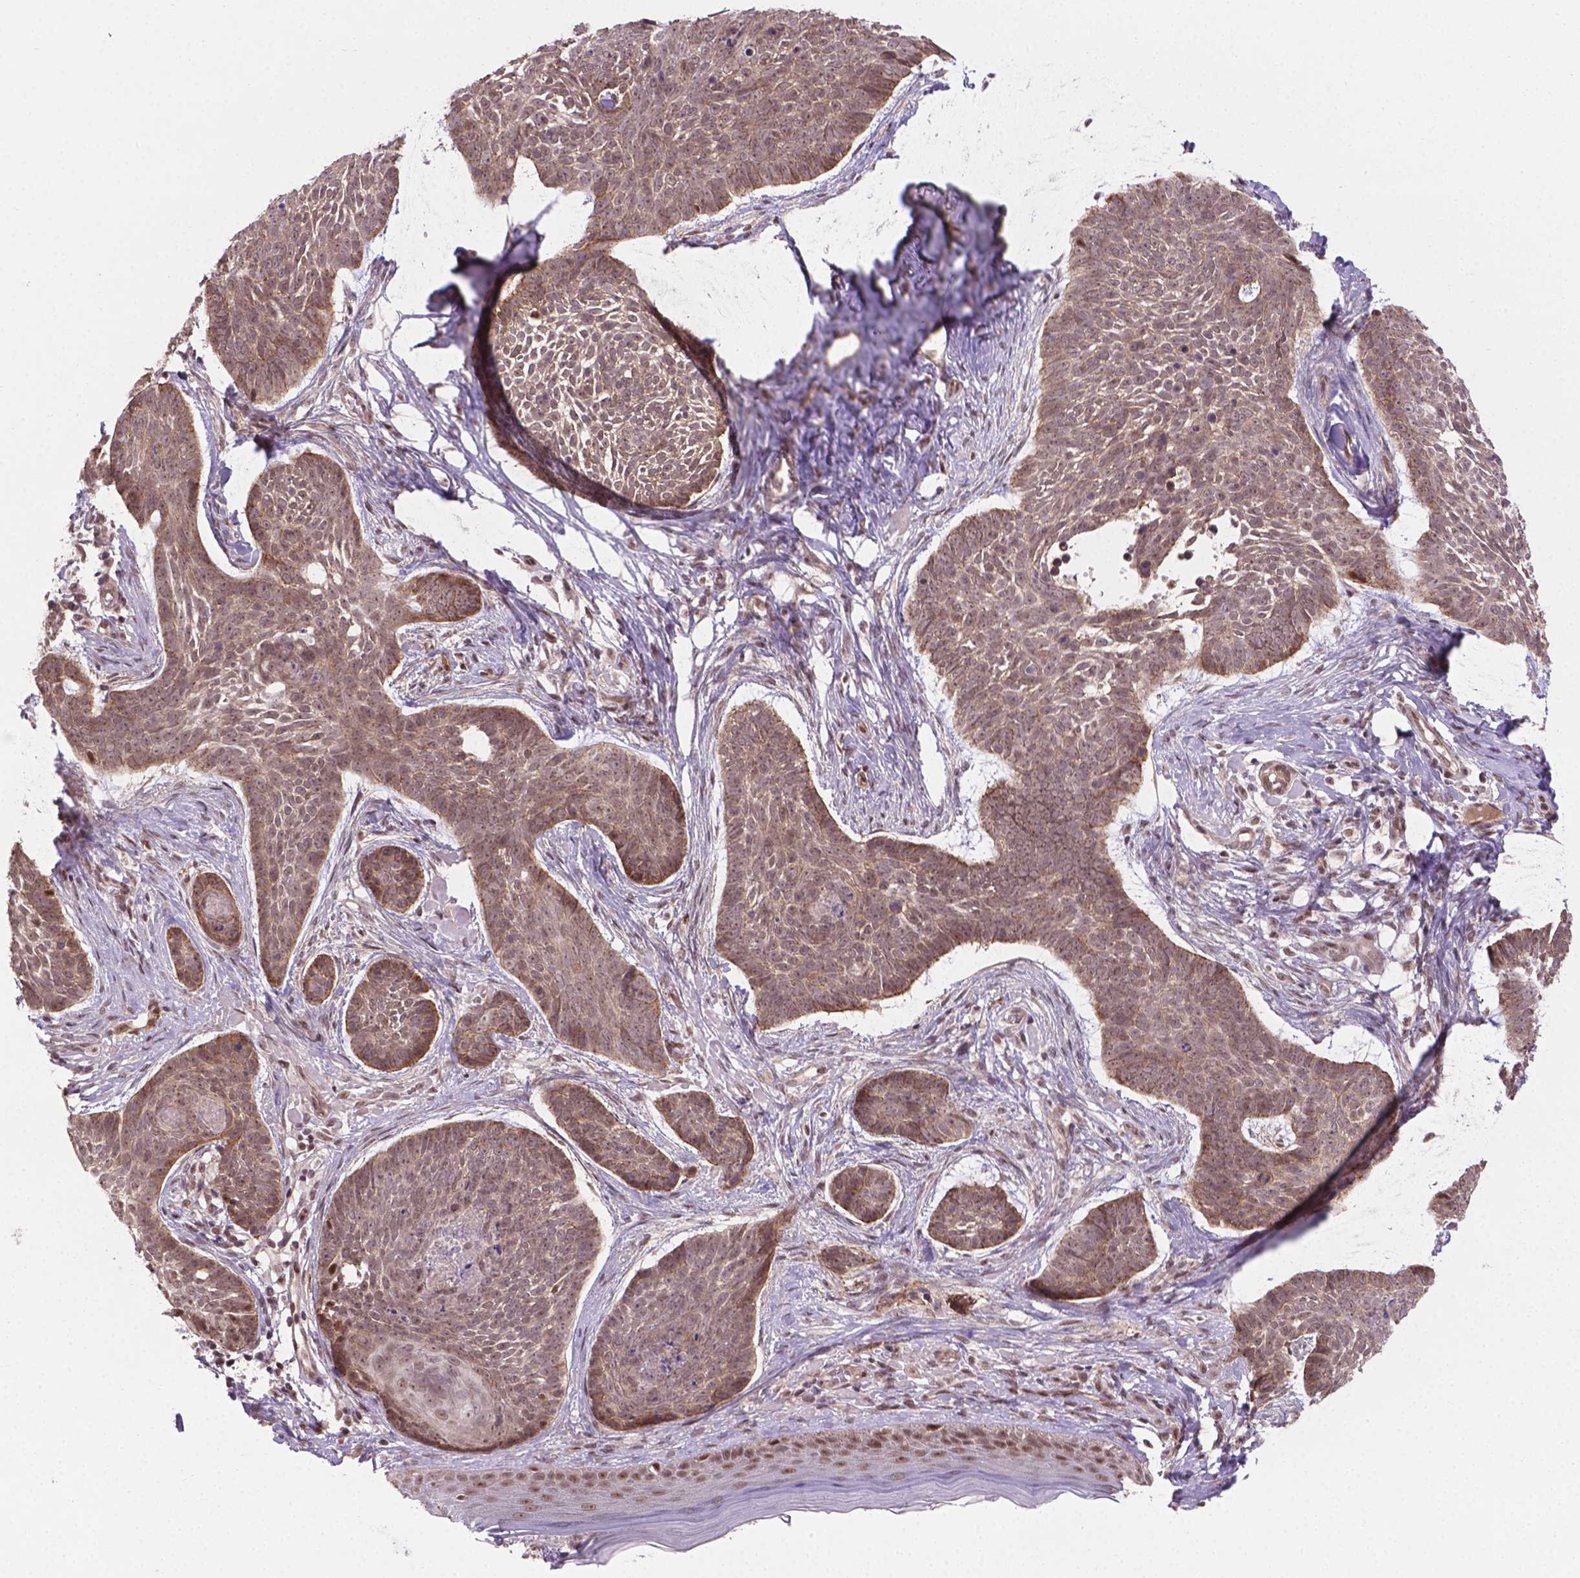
{"staining": {"intensity": "weak", "quantity": ">75%", "location": "cytoplasmic/membranous,nuclear"}, "tissue": "skin cancer", "cell_type": "Tumor cells", "image_type": "cancer", "snomed": [{"axis": "morphology", "description": "Basal cell carcinoma"}, {"axis": "topography", "description": "Skin"}], "caption": "DAB (3,3'-diaminobenzidine) immunohistochemical staining of human basal cell carcinoma (skin) displays weak cytoplasmic/membranous and nuclear protein expression in approximately >75% of tumor cells.", "gene": "ANKRD54", "patient": {"sex": "male", "age": 85}}